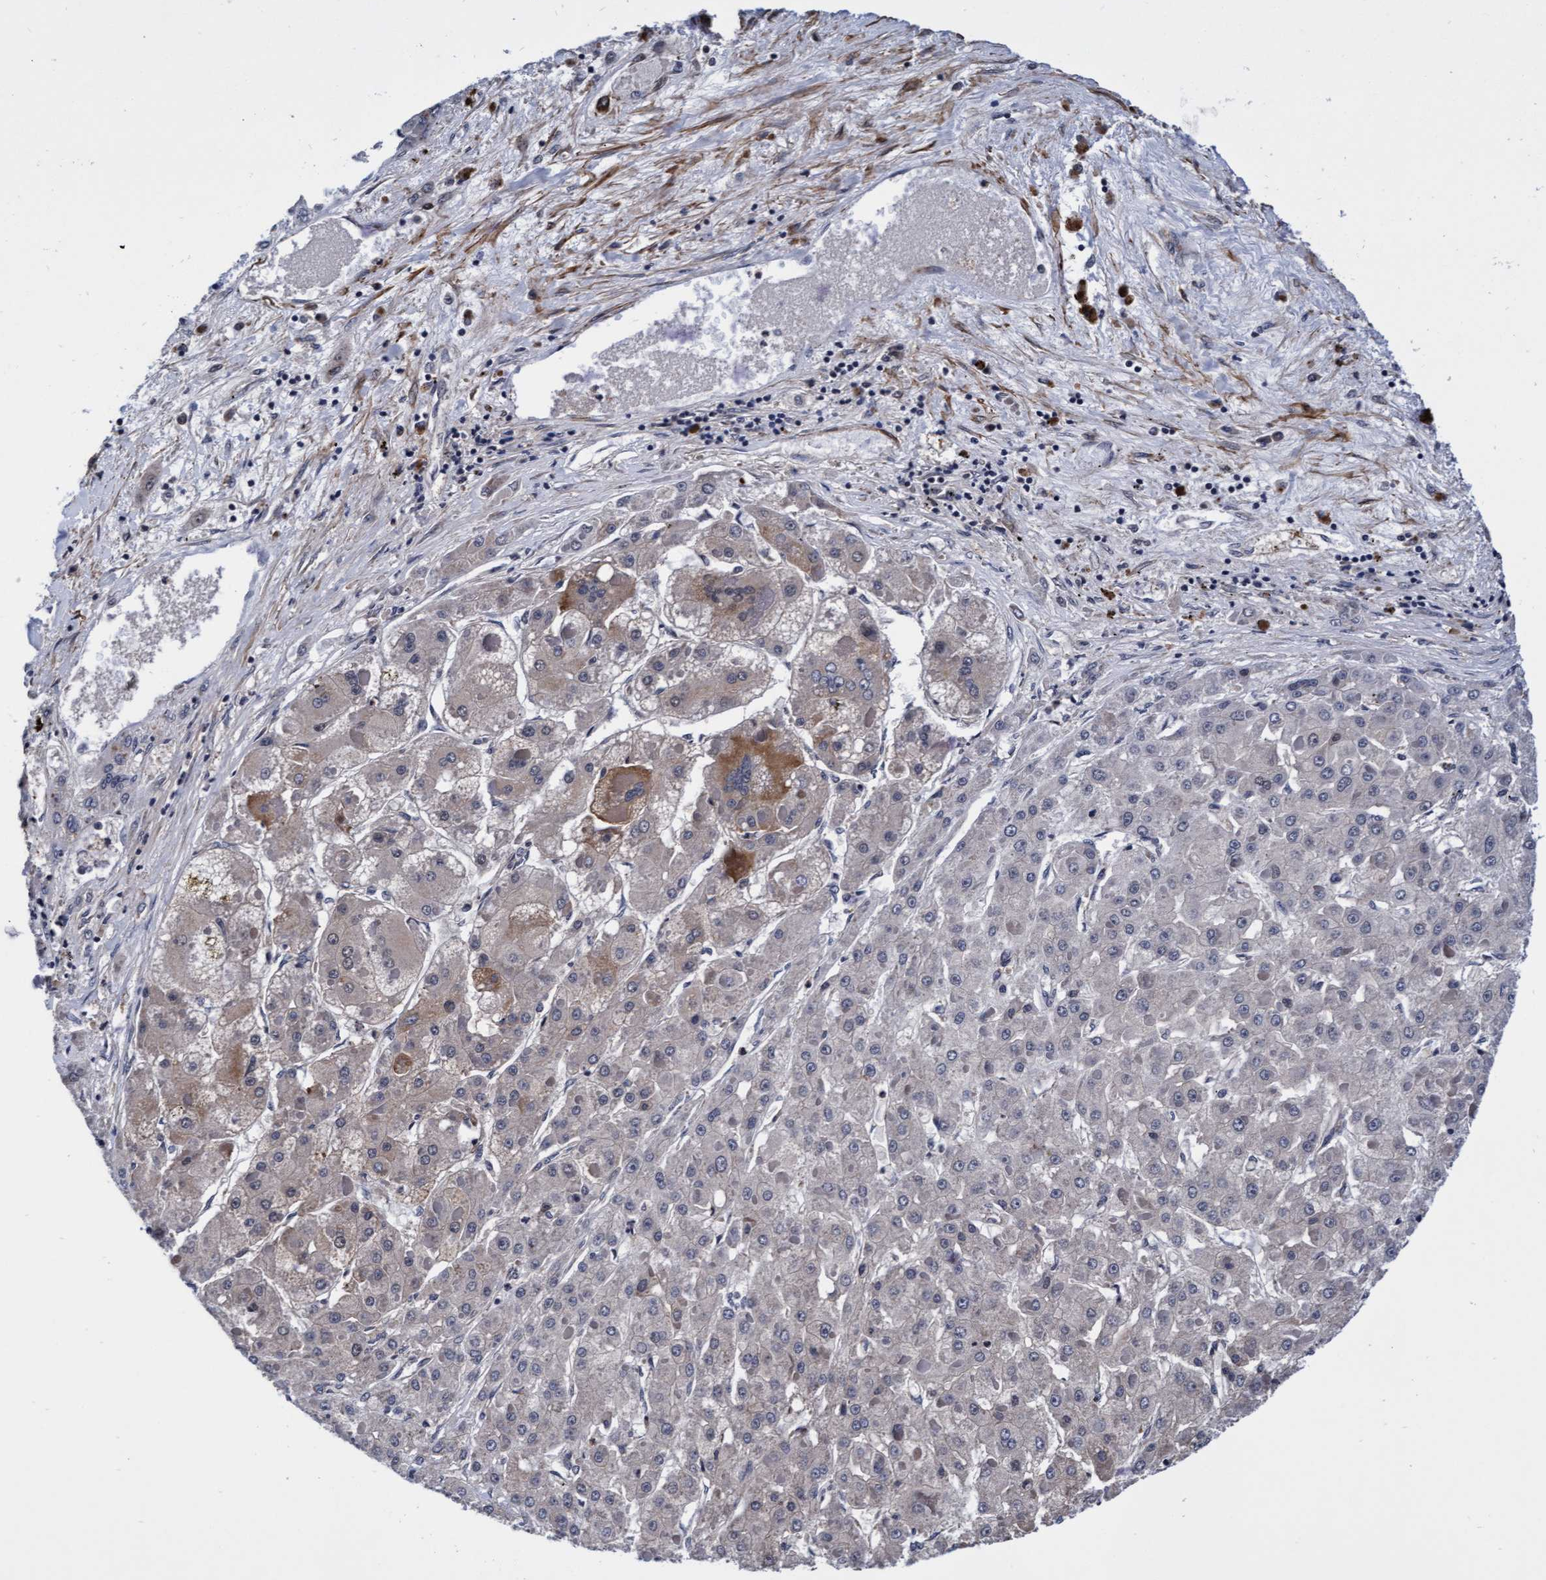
{"staining": {"intensity": "moderate", "quantity": "<25%", "location": "cytoplasmic/membranous"}, "tissue": "liver cancer", "cell_type": "Tumor cells", "image_type": "cancer", "snomed": [{"axis": "morphology", "description": "Carcinoma, Hepatocellular, NOS"}, {"axis": "topography", "description": "Liver"}], "caption": "Protein positivity by IHC reveals moderate cytoplasmic/membranous staining in approximately <25% of tumor cells in liver hepatocellular carcinoma.", "gene": "EFCAB13", "patient": {"sex": "female", "age": 73}}